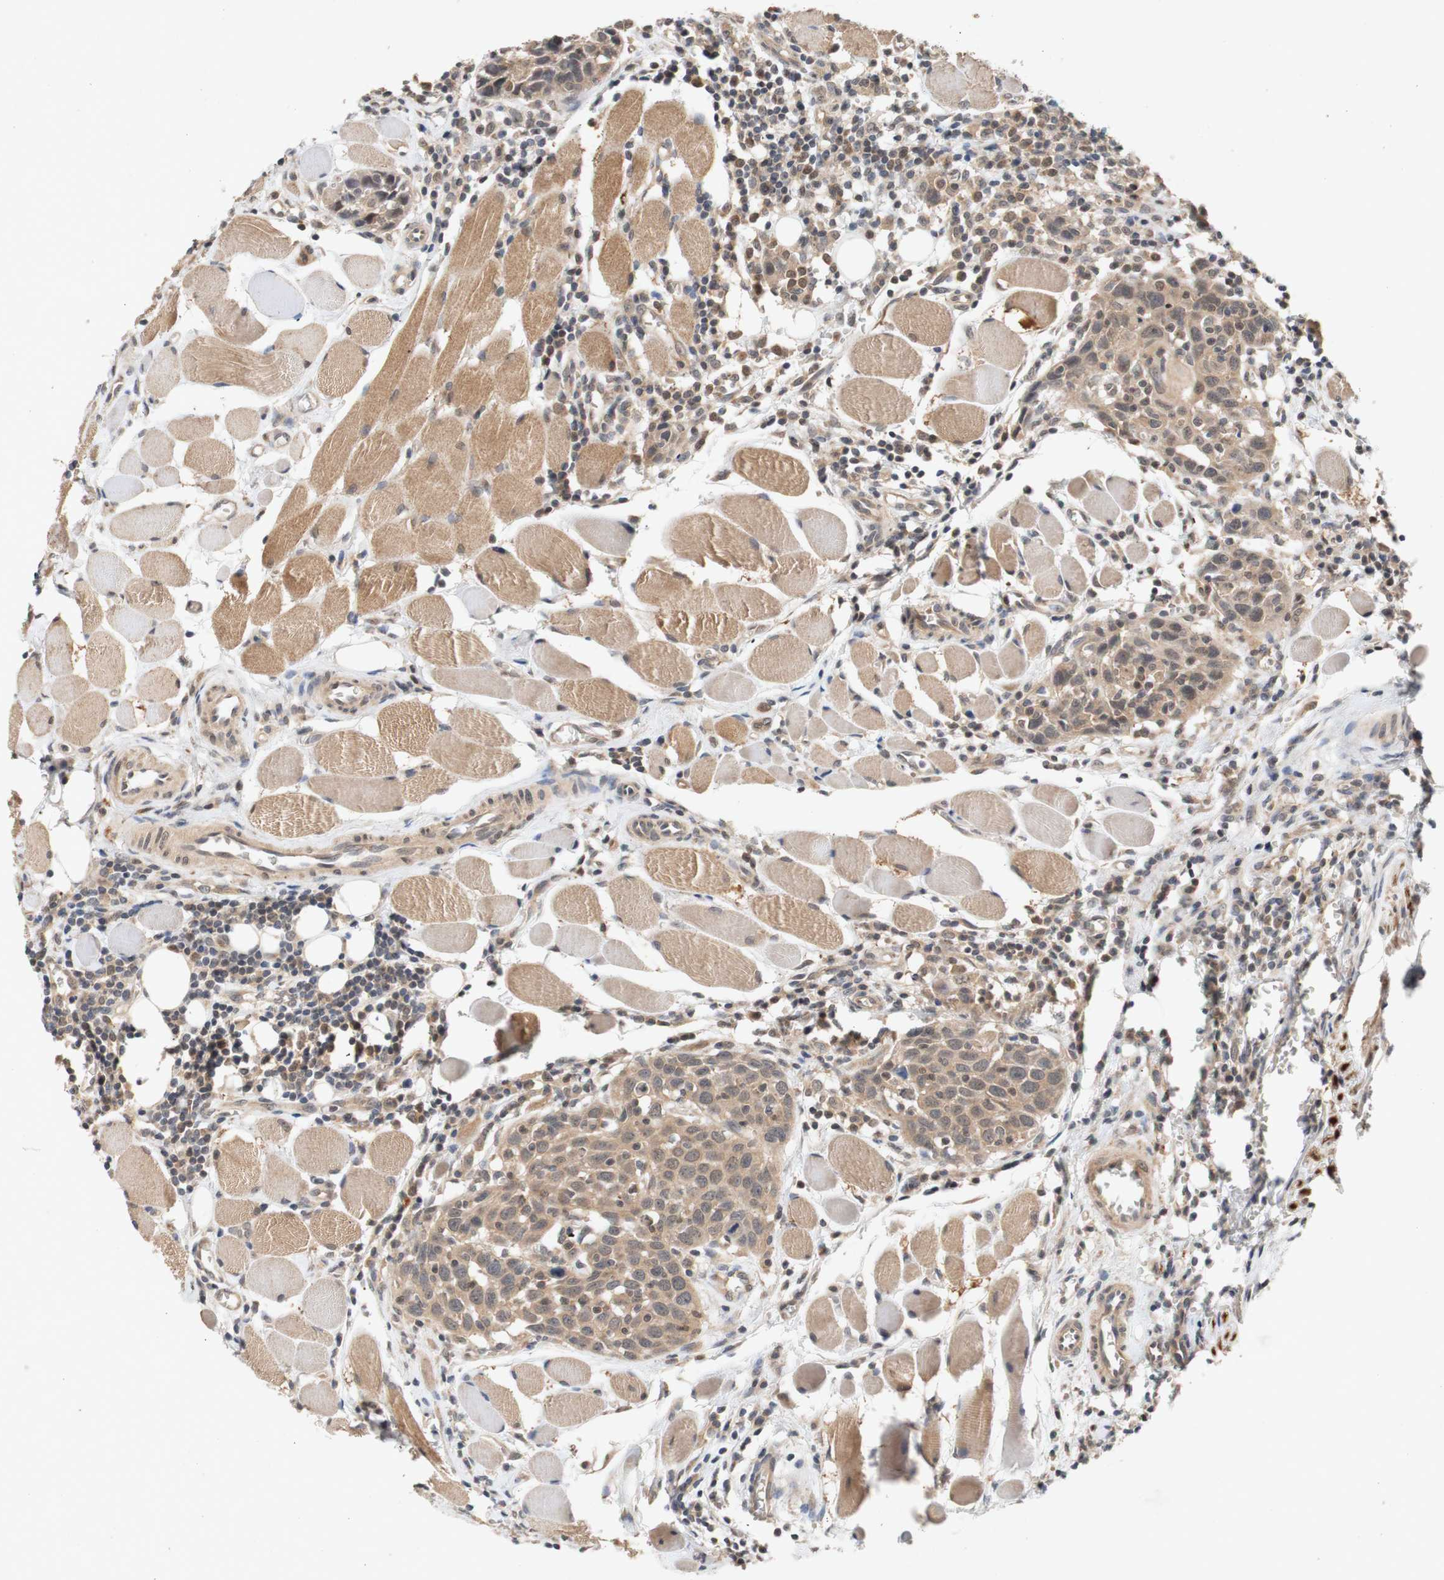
{"staining": {"intensity": "moderate", "quantity": ">75%", "location": "cytoplasmic/membranous"}, "tissue": "head and neck cancer", "cell_type": "Tumor cells", "image_type": "cancer", "snomed": [{"axis": "morphology", "description": "Squamous cell carcinoma, NOS"}, {"axis": "topography", "description": "Oral tissue"}, {"axis": "topography", "description": "Head-Neck"}], "caption": "An immunohistochemistry micrograph of tumor tissue is shown. Protein staining in brown highlights moderate cytoplasmic/membranous positivity in head and neck cancer within tumor cells.", "gene": "PIN1", "patient": {"sex": "female", "age": 50}}